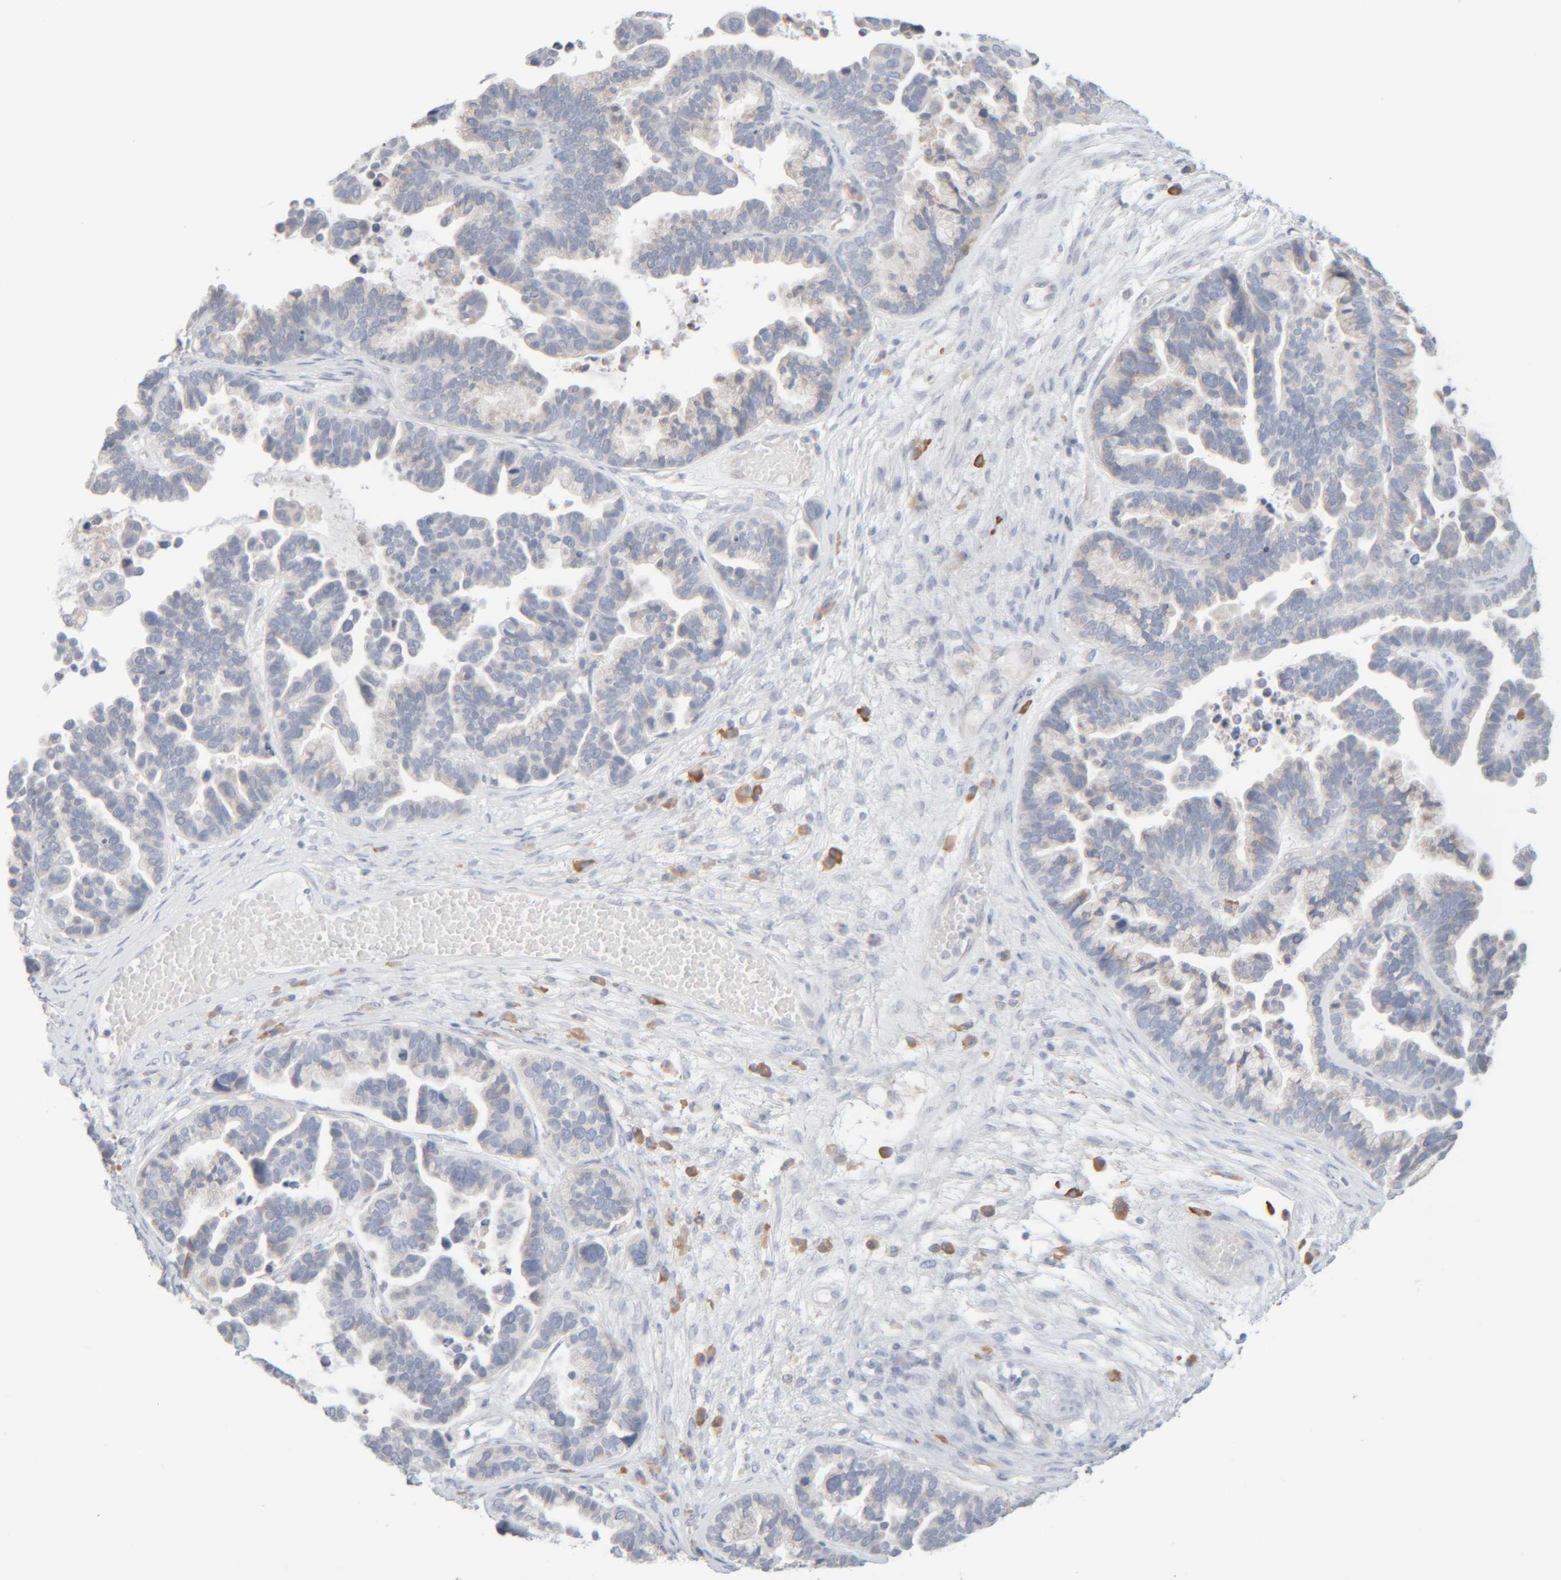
{"staining": {"intensity": "negative", "quantity": "none", "location": "none"}, "tissue": "ovarian cancer", "cell_type": "Tumor cells", "image_type": "cancer", "snomed": [{"axis": "morphology", "description": "Cystadenocarcinoma, serous, NOS"}, {"axis": "topography", "description": "Ovary"}], "caption": "Immunohistochemical staining of human ovarian cancer displays no significant expression in tumor cells.", "gene": "RIDA", "patient": {"sex": "female", "age": 56}}